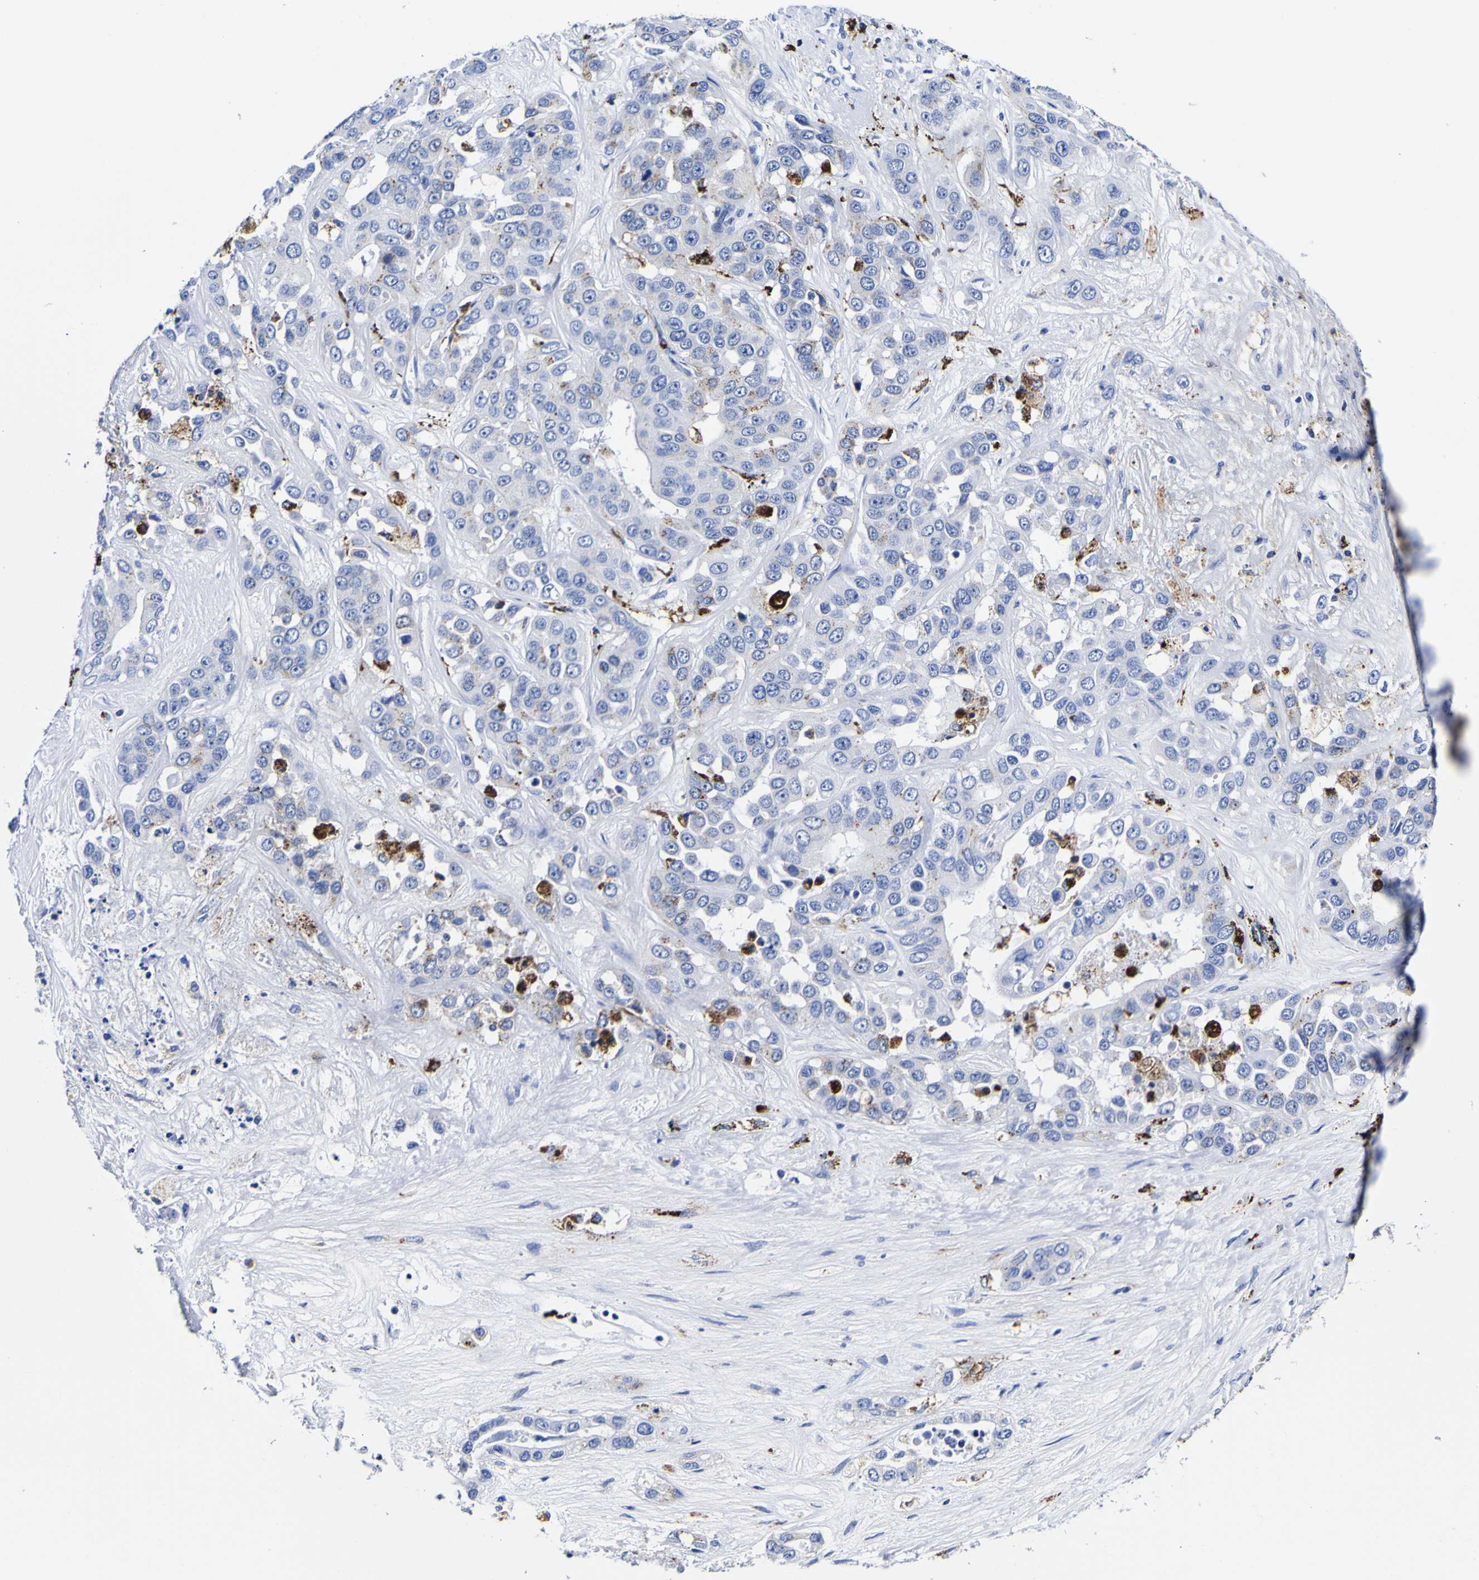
{"staining": {"intensity": "strong", "quantity": "<25%", "location": "cytoplasmic/membranous"}, "tissue": "liver cancer", "cell_type": "Tumor cells", "image_type": "cancer", "snomed": [{"axis": "morphology", "description": "Cholangiocarcinoma"}, {"axis": "topography", "description": "Liver"}], "caption": "IHC staining of cholangiocarcinoma (liver), which shows medium levels of strong cytoplasmic/membranous staining in approximately <25% of tumor cells indicating strong cytoplasmic/membranous protein expression. The staining was performed using DAB (brown) for protein detection and nuclei were counterstained in hematoxylin (blue).", "gene": "HLA-DQA1", "patient": {"sex": "female", "age": 52}}